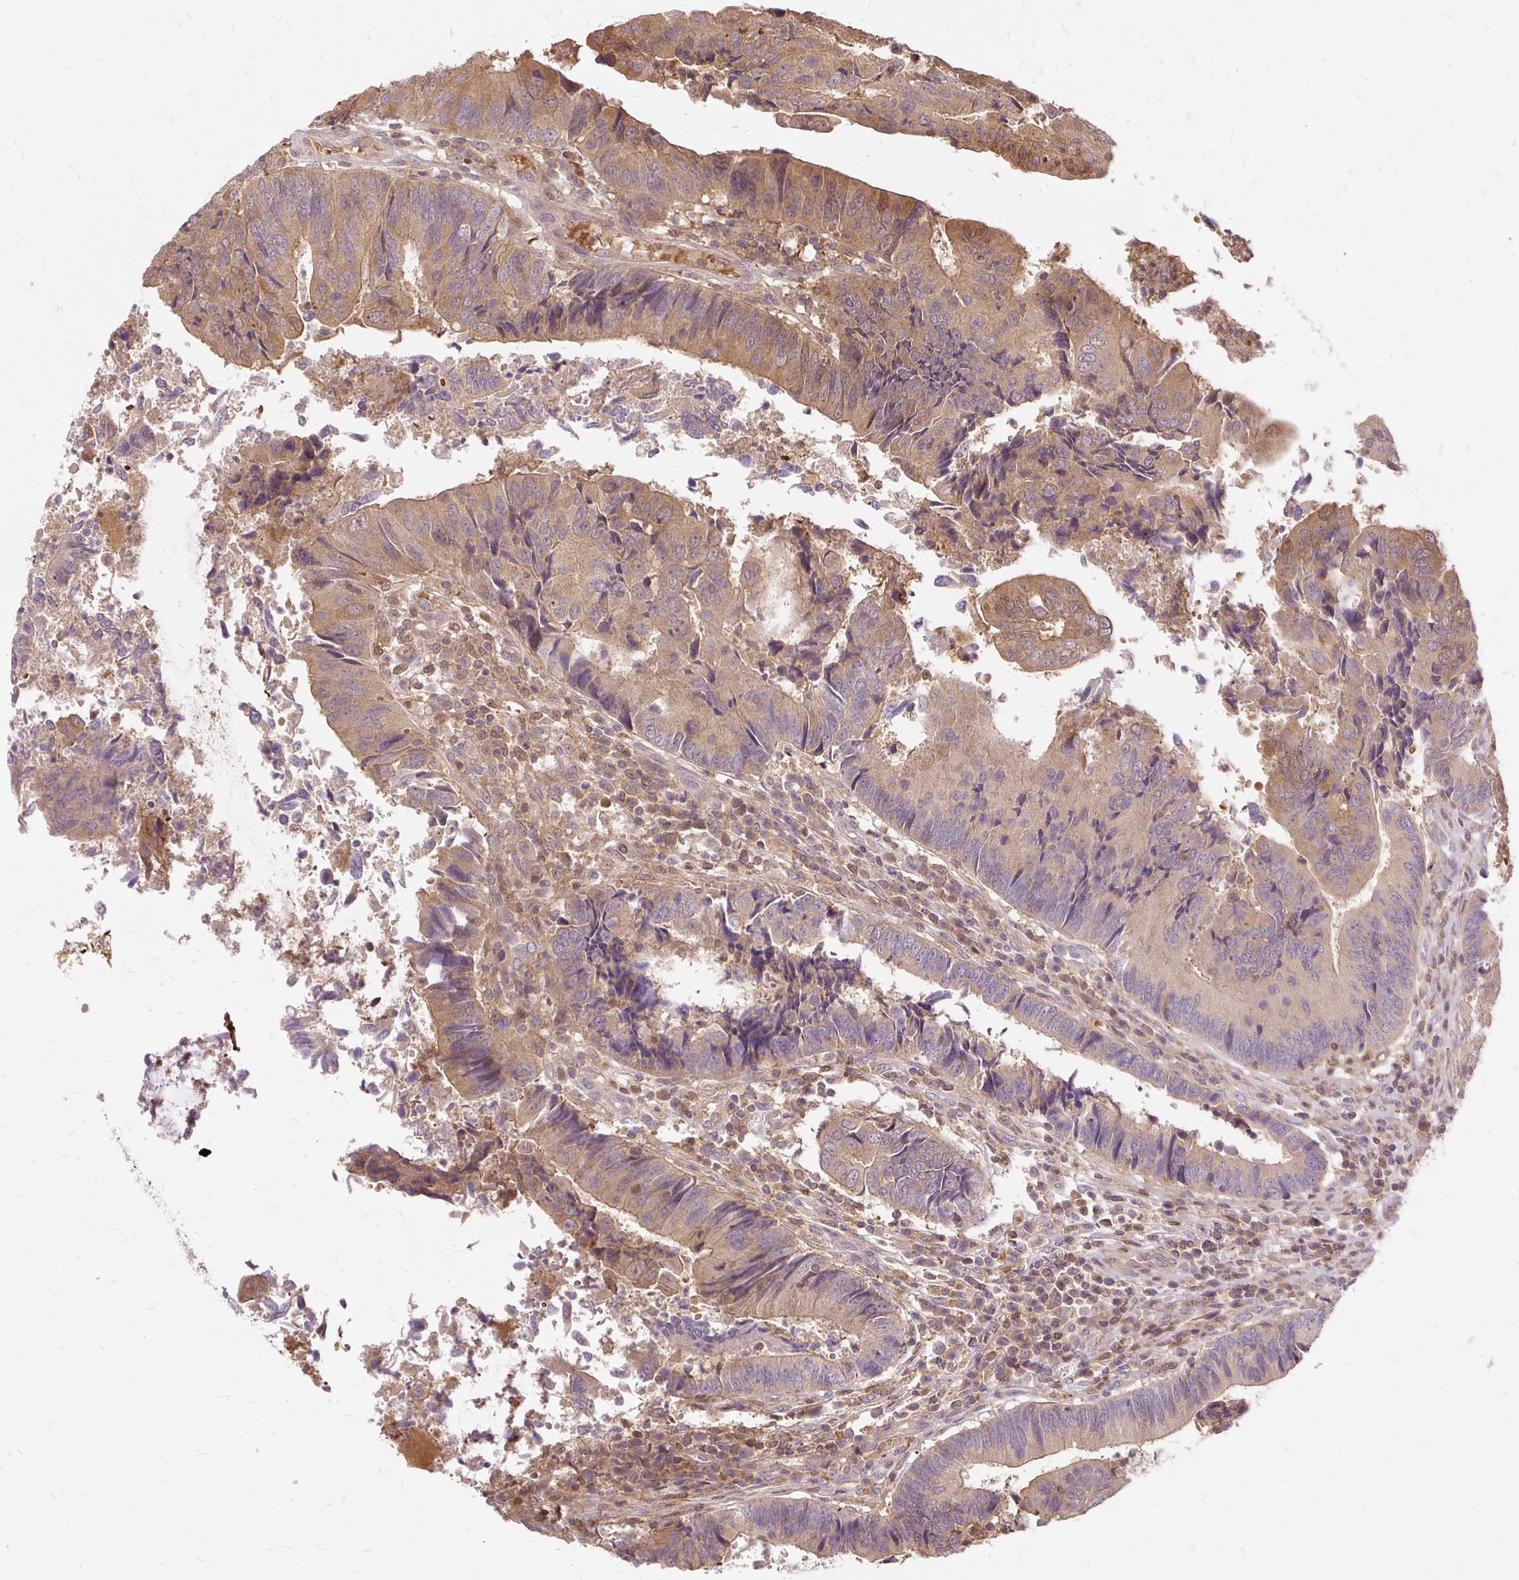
{"staining": {"intensity": "moderate", "quantity": "25%-75%", "location": "cytoplasmic/membranous"}, "tissue": "colorectal cancer", "cell_type": "Tumor cells", "image_type": "cancer", "snomed": [{"axis": "morphology", "description": "Adenocarcinoma, NOS"}, {"axis": "topography", "description": "Colon"}], "caption": "This is a photomicrograph of IHC staining of colorectal cancer, which shows moderate staining in the cytoplasmic/membranous of tumor cells.", "gene": "AP5S1", "patient": {"sex": "female", "age": 67}}